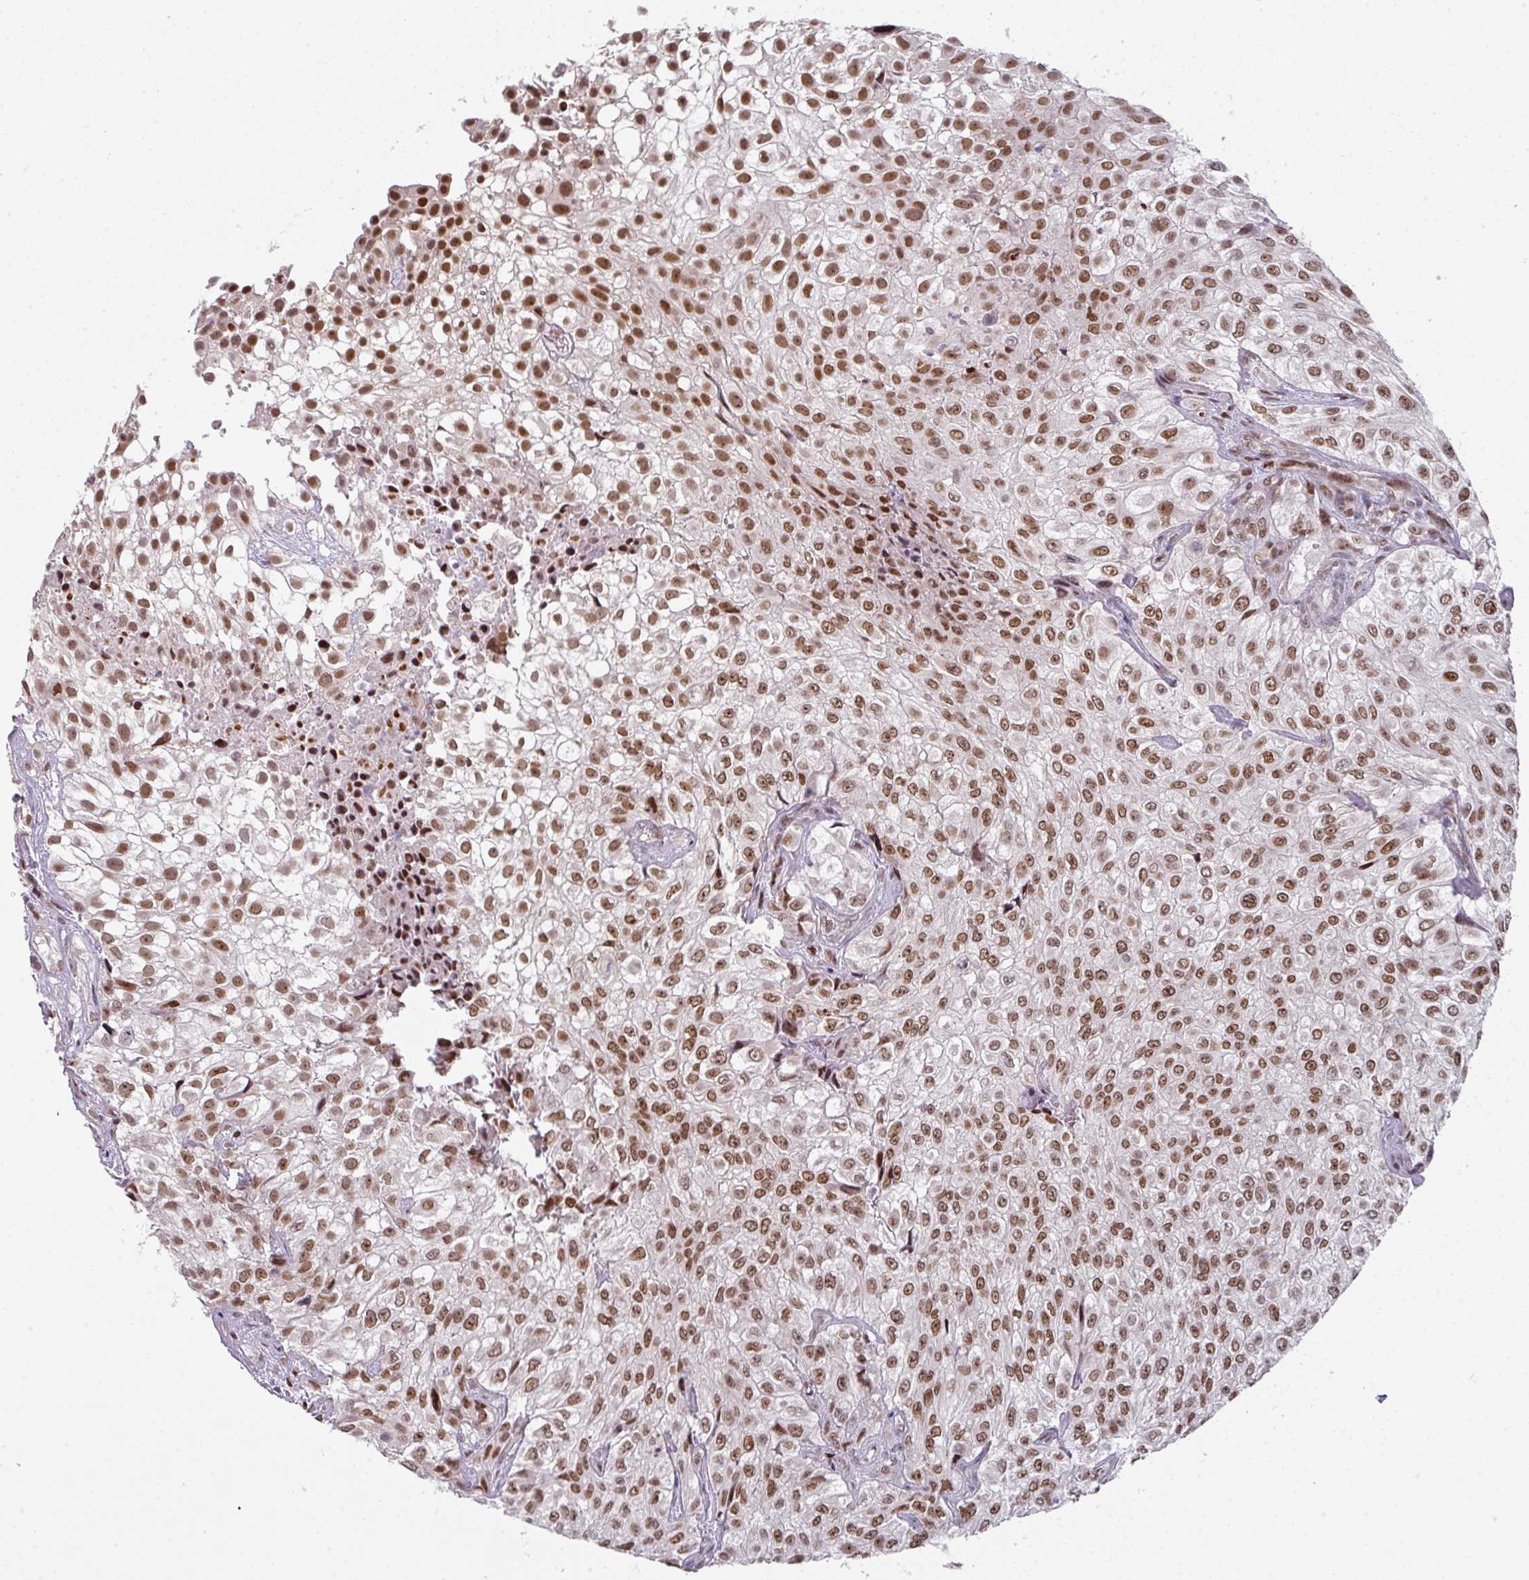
{"staining": {"intensity": "moderate", "quantity": ">75%", "location": "nuclear"}, "tissue": "urothelial cancer", "cell_type": "Tumor cells", "image_type": "cancer", "snomed": [{"axis": "morphology", "description": "Urothelial carcinoma, High grade"}, {"axis": "topography", "description": "Urinary bladder"}], "caption": "Human urothelial cancer stained for a protein (brown) reveals moderate nuclear positive expression in approximately >75% of tumor cells.", "gene": "RAD50", "patient": {"sex": "male", "age": 56}}